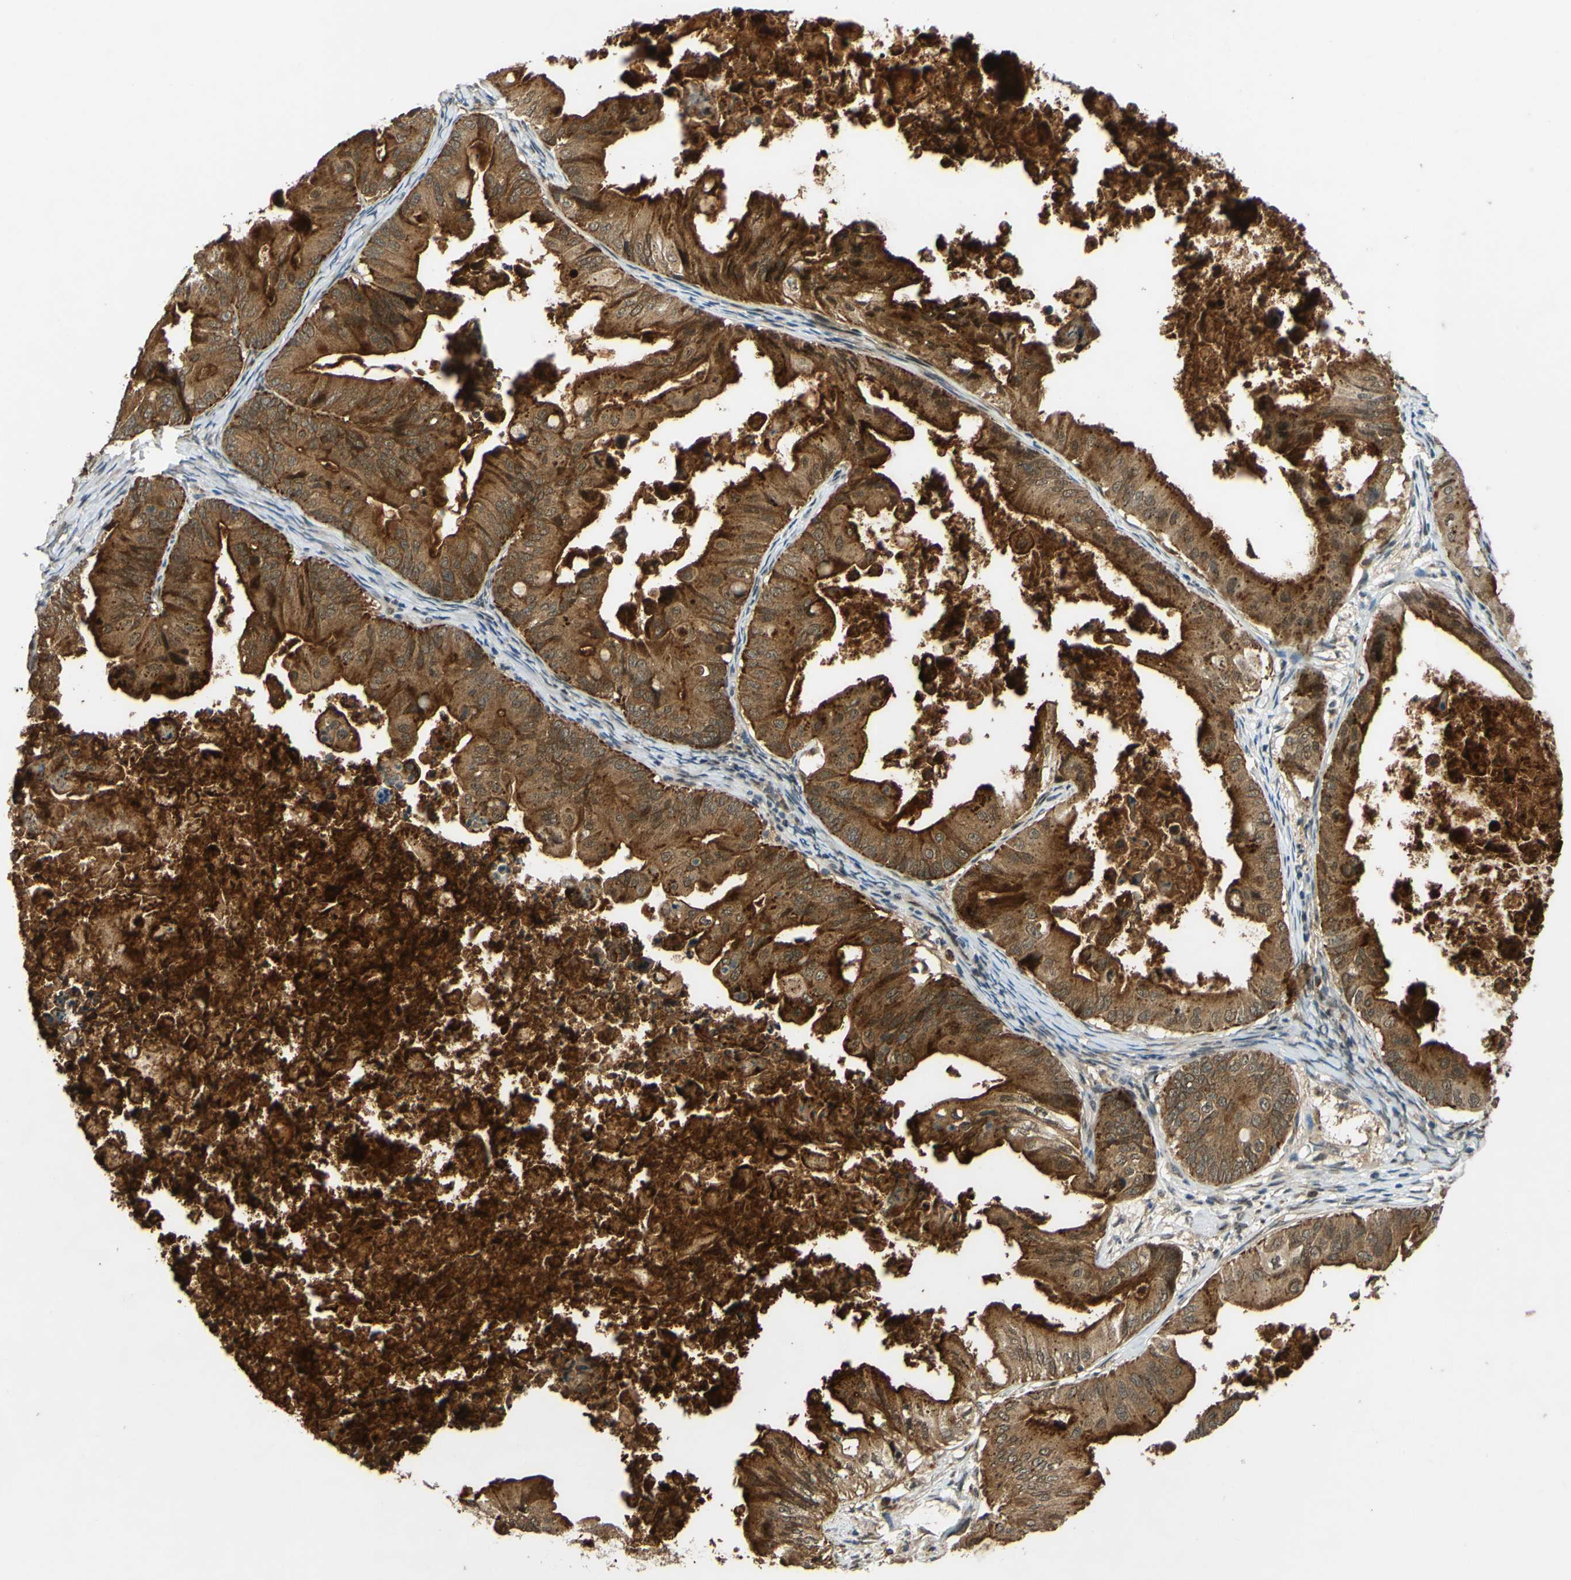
{"staining": {"intensity": "moderate", "quantity": ">75%", "location": "cytoplasmic/membranous"}, "tissue": "ovarian cancer", "cell_type": "Tumor cells", "image_type": "cancer", "snomed": [{"axis": "morphology", "description": "Cystadenocarcinoma, mucinous, NOS"}, {"axis": "topography", "description": "Ovary"}], "caption": "This photomicrograph demonstrates ovarian mucinous cystadenocarcinoma stained with immunohistochemistry (IHC) to label a protein in brown. The cytoplasmic/membranous of tumor cells show moderate positivity for the protein. Nuclei are counter-stained blue.", "gene": "ABCC8", "patient": {"sex": "female", "age": 37}}